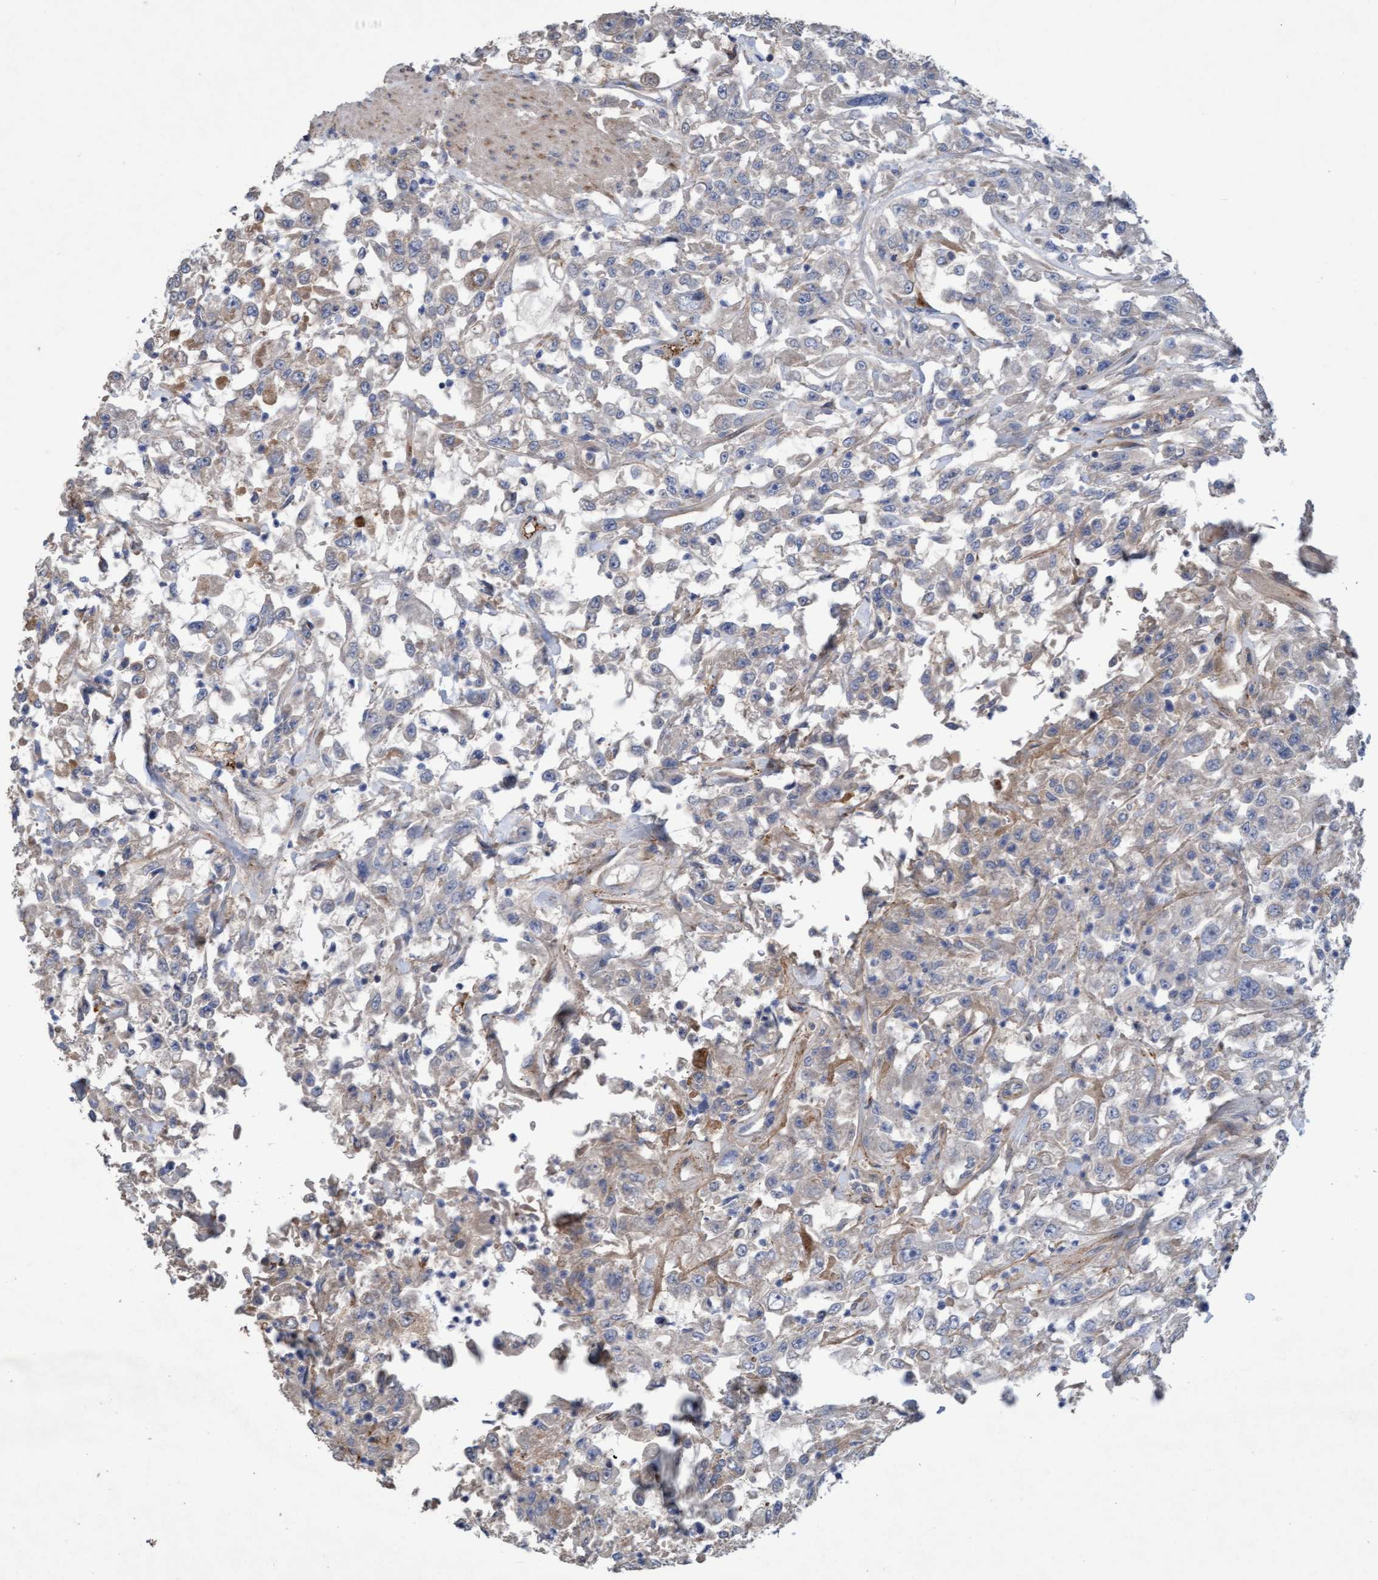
{"staining": {"intensity": "weak", "quantity": "<25%", "location": "cytoplasmic/membranous"}, "tissue": "urothelial cancer", "cell_type": "Tumor cells", "image_type": "cancer", "snomed": [{"axis": "morphology", "description": "Urothelial carcinoma, High grade"}, {"axis": "topography", "description": "Urinary bladder"}], "caption": "The immunohistochemistry (IHC) image has no significant staining in tumor cells of urothelial cancer tissue.", "gene": "DDHD2", "patient": {"sex": "male", "age": 46}}